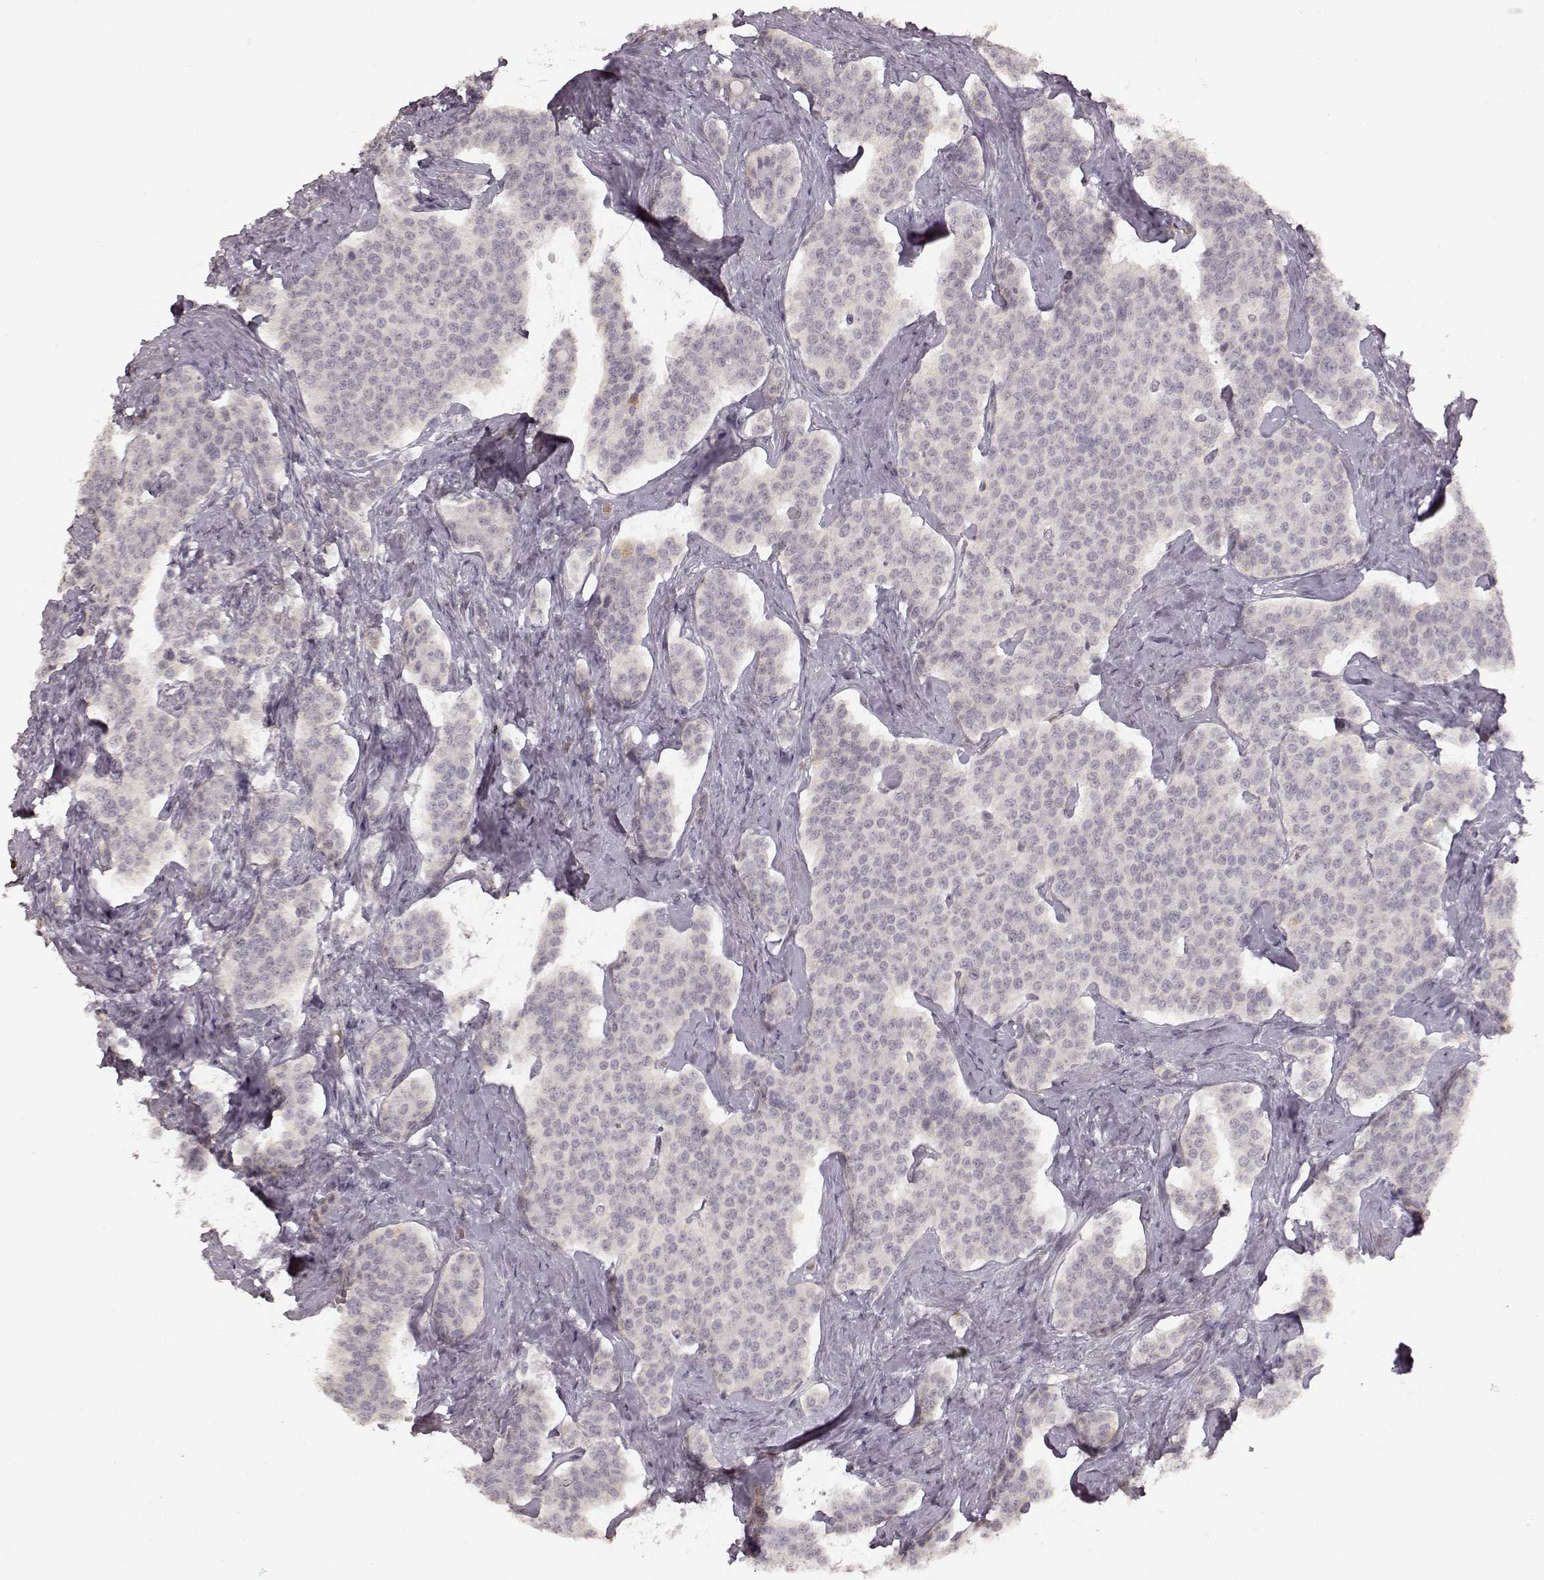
{"staining": {"intensity": "negative", "quantity": "none", "location": "none"}, "tissue": "carcinoid", "cell_type": "Tumor cells", "image_type": "cancer", "snomed": [{"axis": "morphology", "description": "Carcinoid, malignant, NOS"}, {"axis": "topography", "description": "Small intestine"}], "caption": "Immunohistochemistry image of human carcinoid (malignant) stained for a protein (brown), which displays no positivity in tumor cells.", "gene": "LAMC2", "patient": {"sex": "female", "age": 58}}